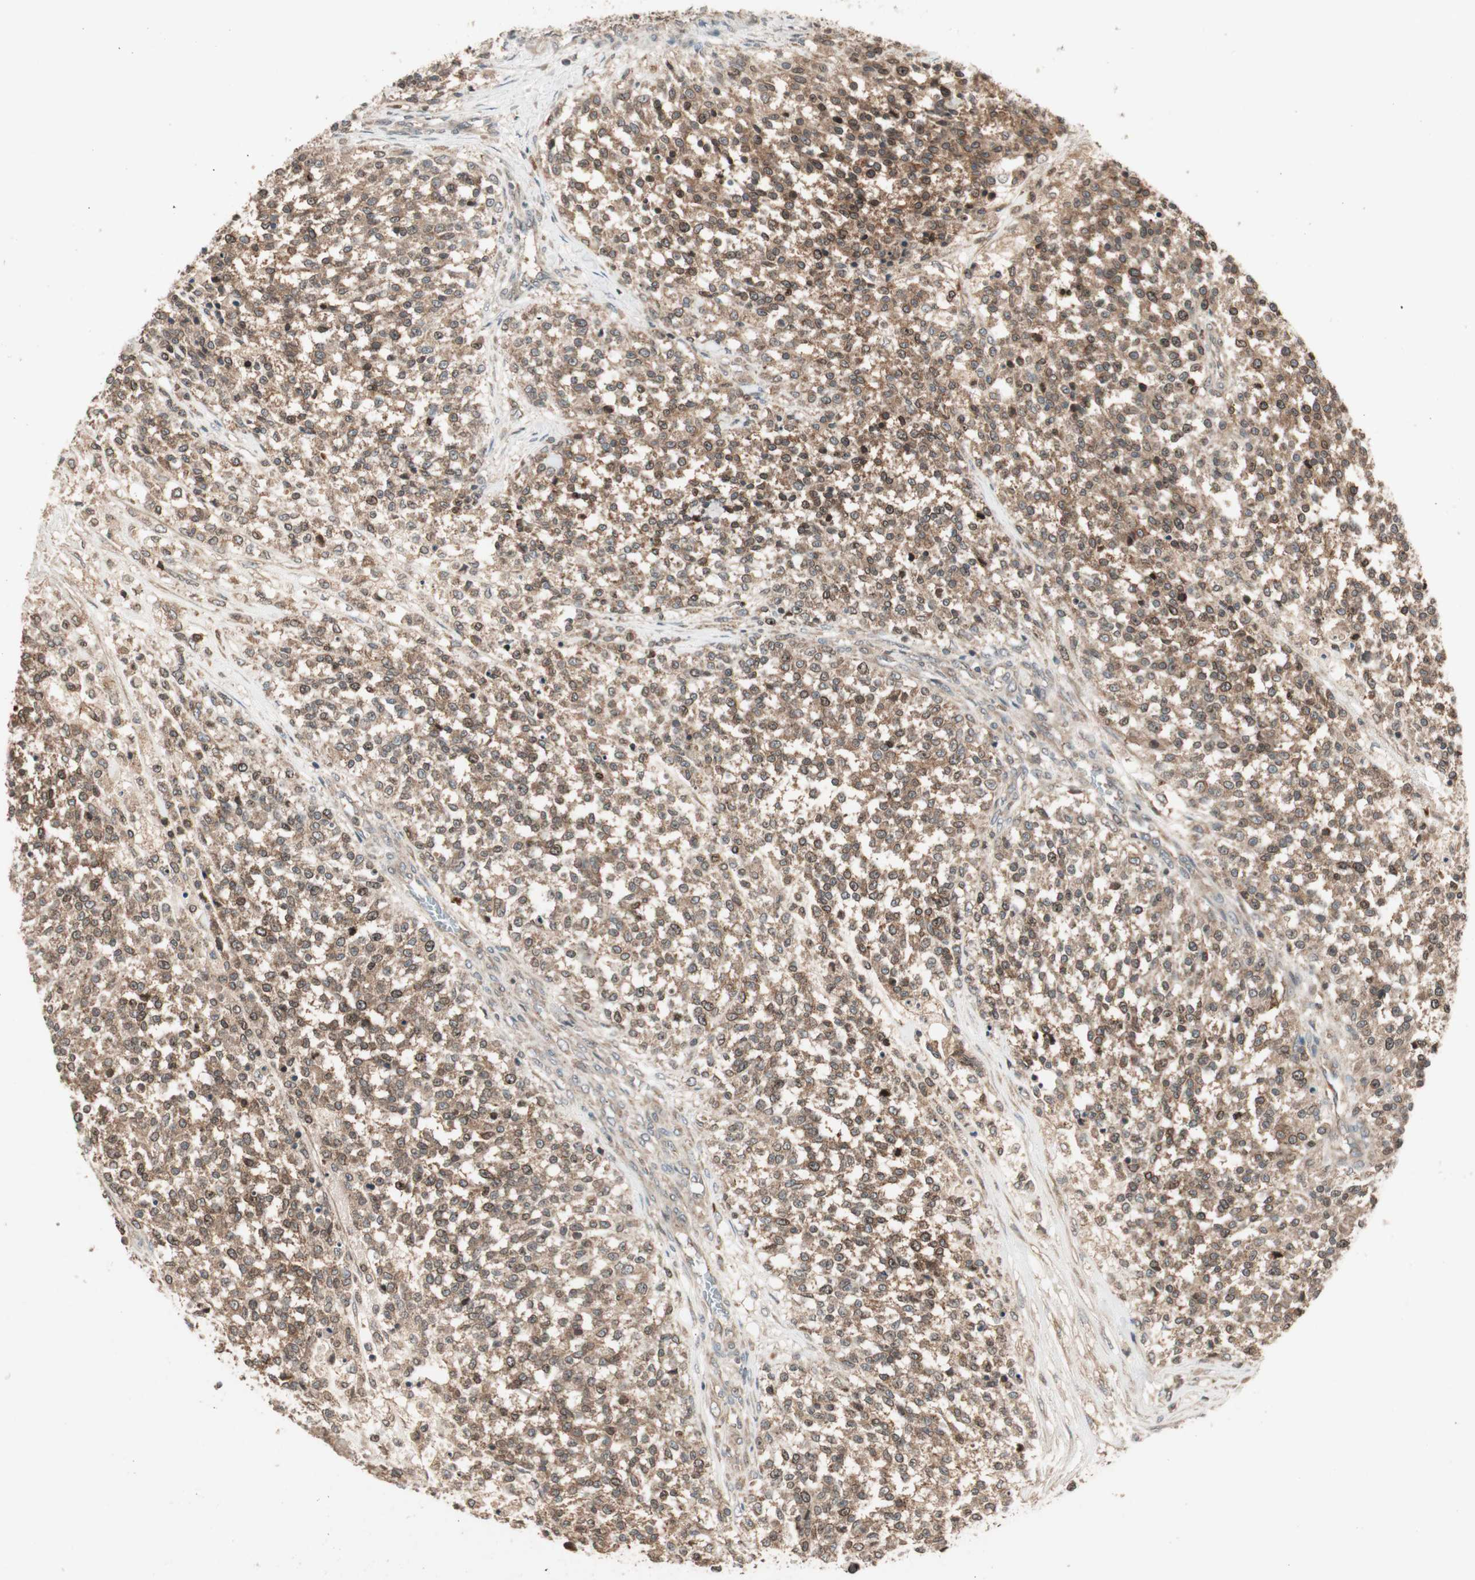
{"staining": {"intensity": "moderate", "quantity": ">75%", "location": "cytoplasmic/membranous"}, "tissue": "testis cancer", "cell_type": "Tumor cells", "image_type": "cancer", "snomed": [{"axis": "morphology", "description": "Seminoma, NOS"}, {"axis": "topography", "description": "Testis"}], "caption": "Immunohistochemical staining of human testis cancer demonstrates moderate cytoplasmic/membranous protein staining in about >75% of tumor cells.", "gene": "ATP6AP2", "patient": {"sex": "male", "age": 59}}